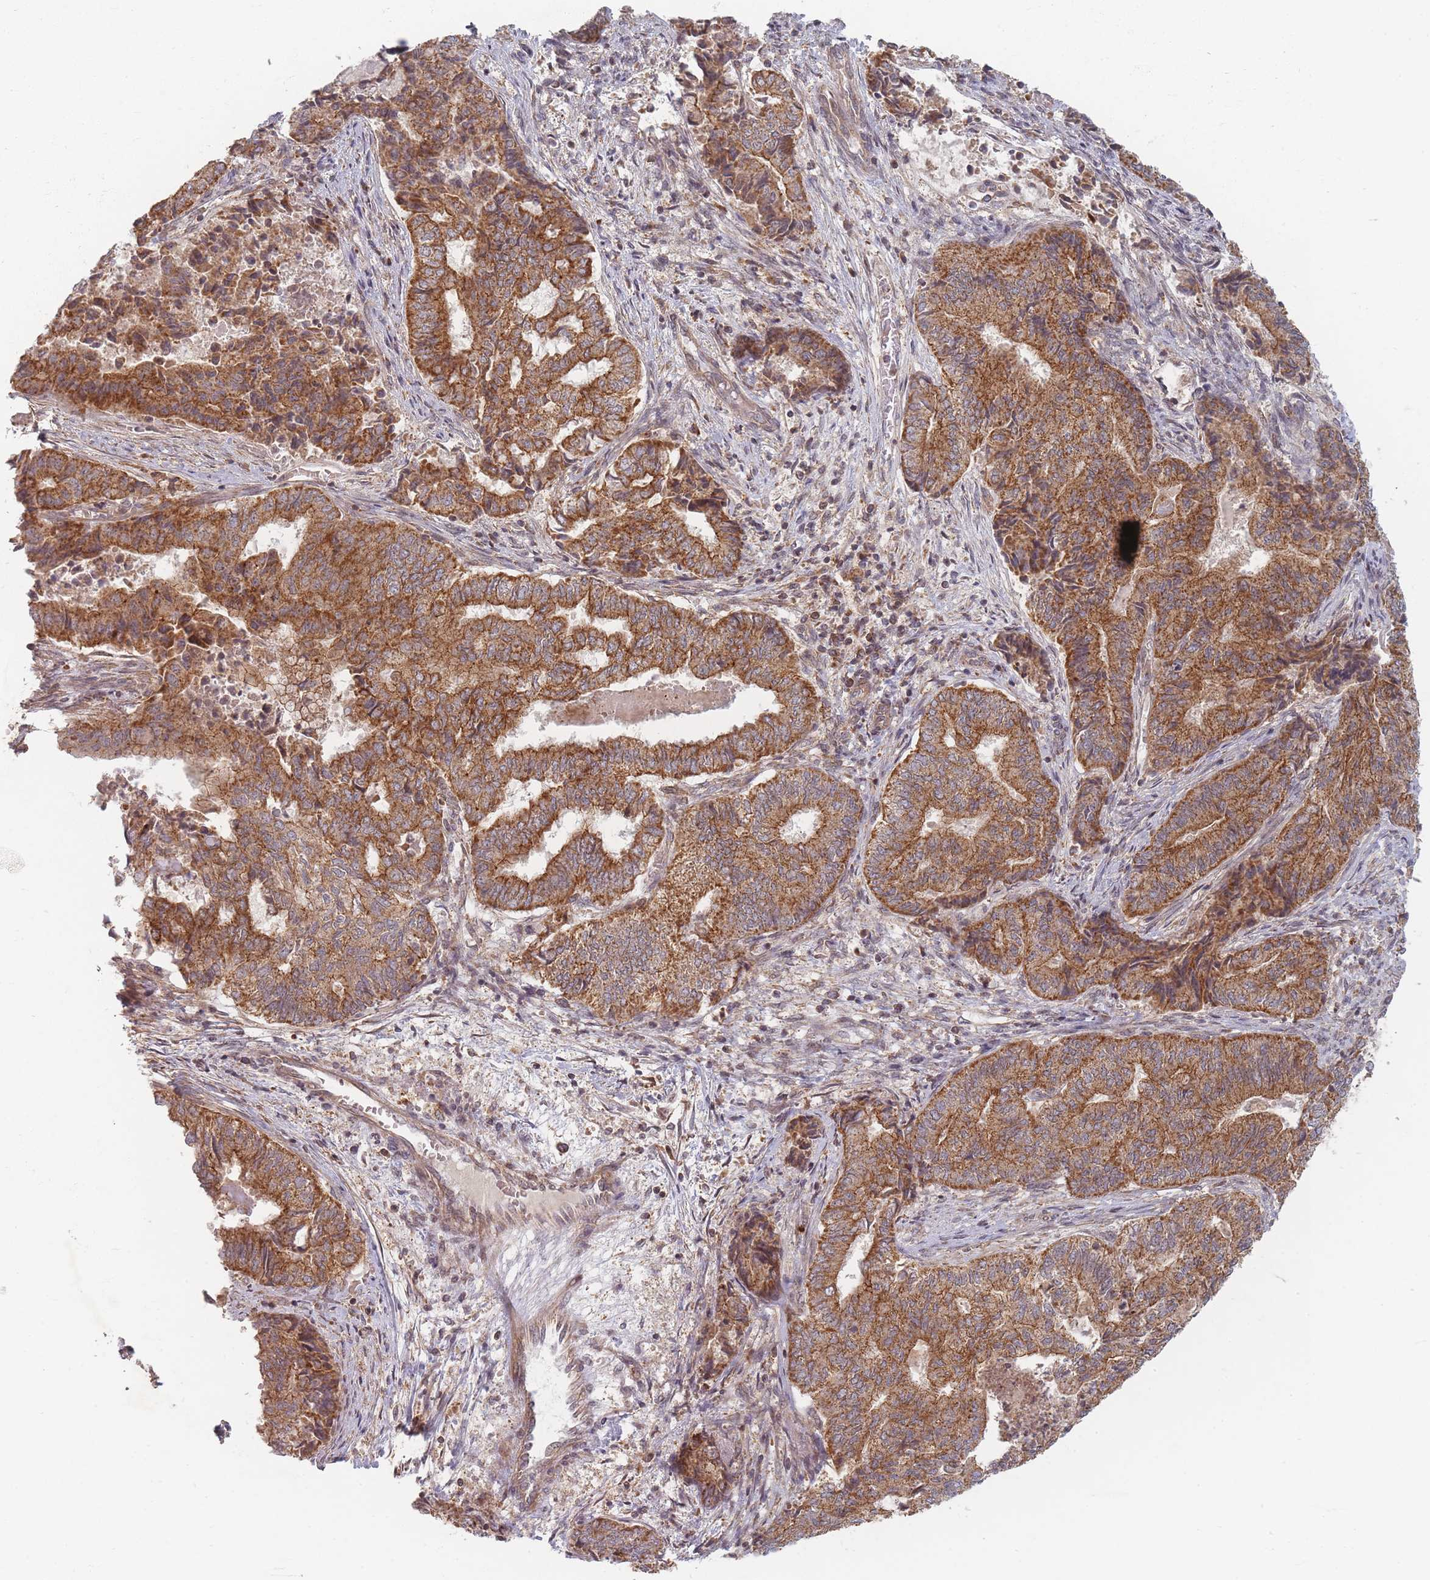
{"staining": {"intensity": "strong", "quantity": ">75%", "location": "cytoplasmic/membranous"}, "tissue": "endometrial cancer", "cell_type": "Tumor cells", "image_type": "cancer", "snomed": [{"axis": "morphology", "description": "Adenocarcinoma, NOS"}, {"axis": "topography", "description": "Endometrium"}], "caption": "Brown immunohistochemical staining in endometrial cancer (adenocarcinoma) exhibits strong cytoplasmic/membranous expression in about >75% of tumor cells.", "gene": "RADX", "patient": {"sex": "female", "age": 80}}